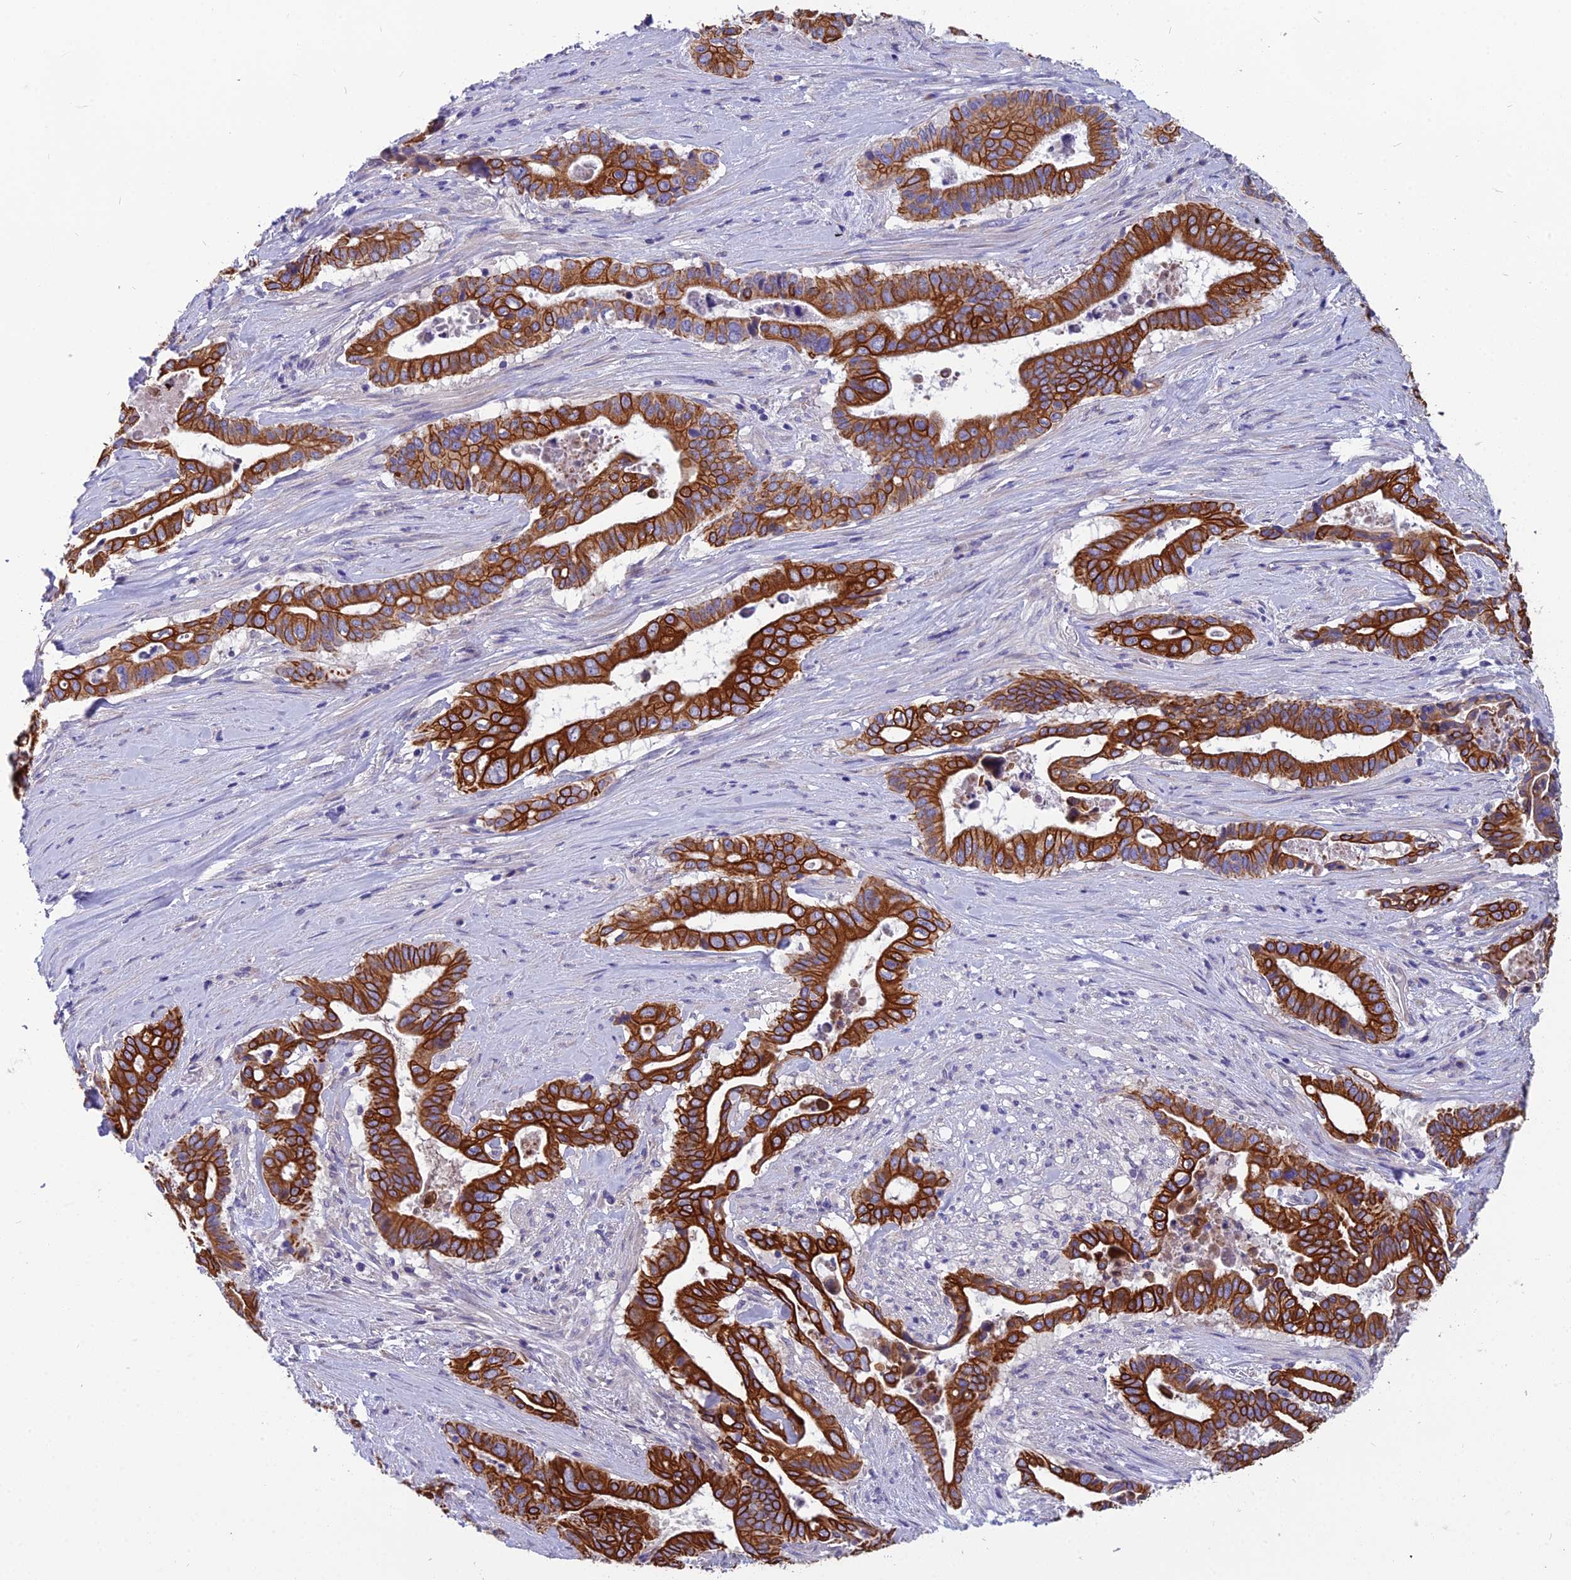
{"staining": {"intensity": "strong", "quantity": ">75%", "location": "cytoplasmic/membranous"}, "tissue": "pancreatic cancer", "cell_type": "Tumor cells", "image_type": "cancer", "snomed": [{"axis": "morphology", "description": "Adenocarcinoma, NOS"}, {"axis": "topography", "description": "Pancreas"}], "caption": "Pancreatic adenocarcinoma stained with a brown dye reveals strong cytoplasmic/membranous positive positivity in about >75% of tumor cells.", "gene": "RBM41", "patient": {"sex": "female", "age": 77}}